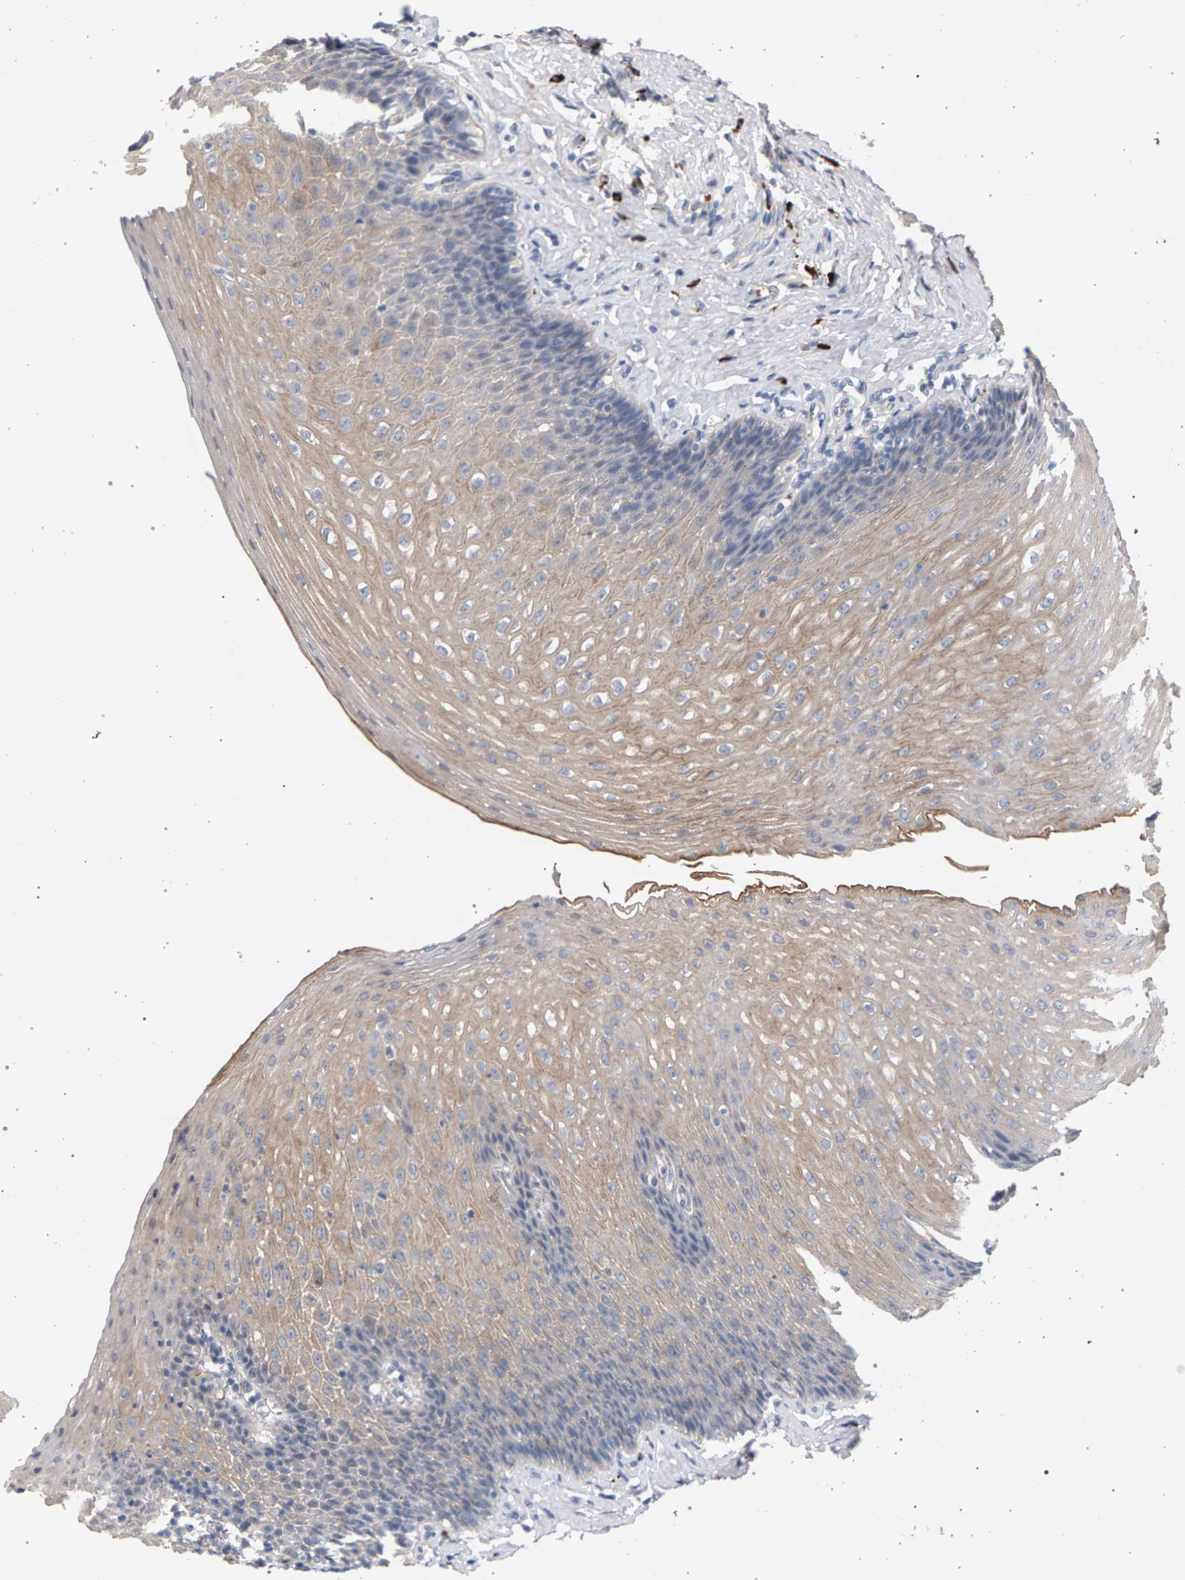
{"staining": {"intensity": "moderate", "quantity": "25%-75%", "location": "cytoplasmic/membranous"}, "tissue": "esophagus", "cell_type": "Squamous epithelial cells", "image_type": "normal", "snomed": [{"axis": "morphology", "description": "Normal tissue, NOS"}, {"axis": "topography", "description": "Esophagus"}], "caption": "Esophagus stained with IHC demonstrates moderate cytoplasmic/membranous positivity in about 25%-75% of squamous epithelial cells.", "gene": "MAMDC2", "patient": {"sex": "female", "age": 61}}